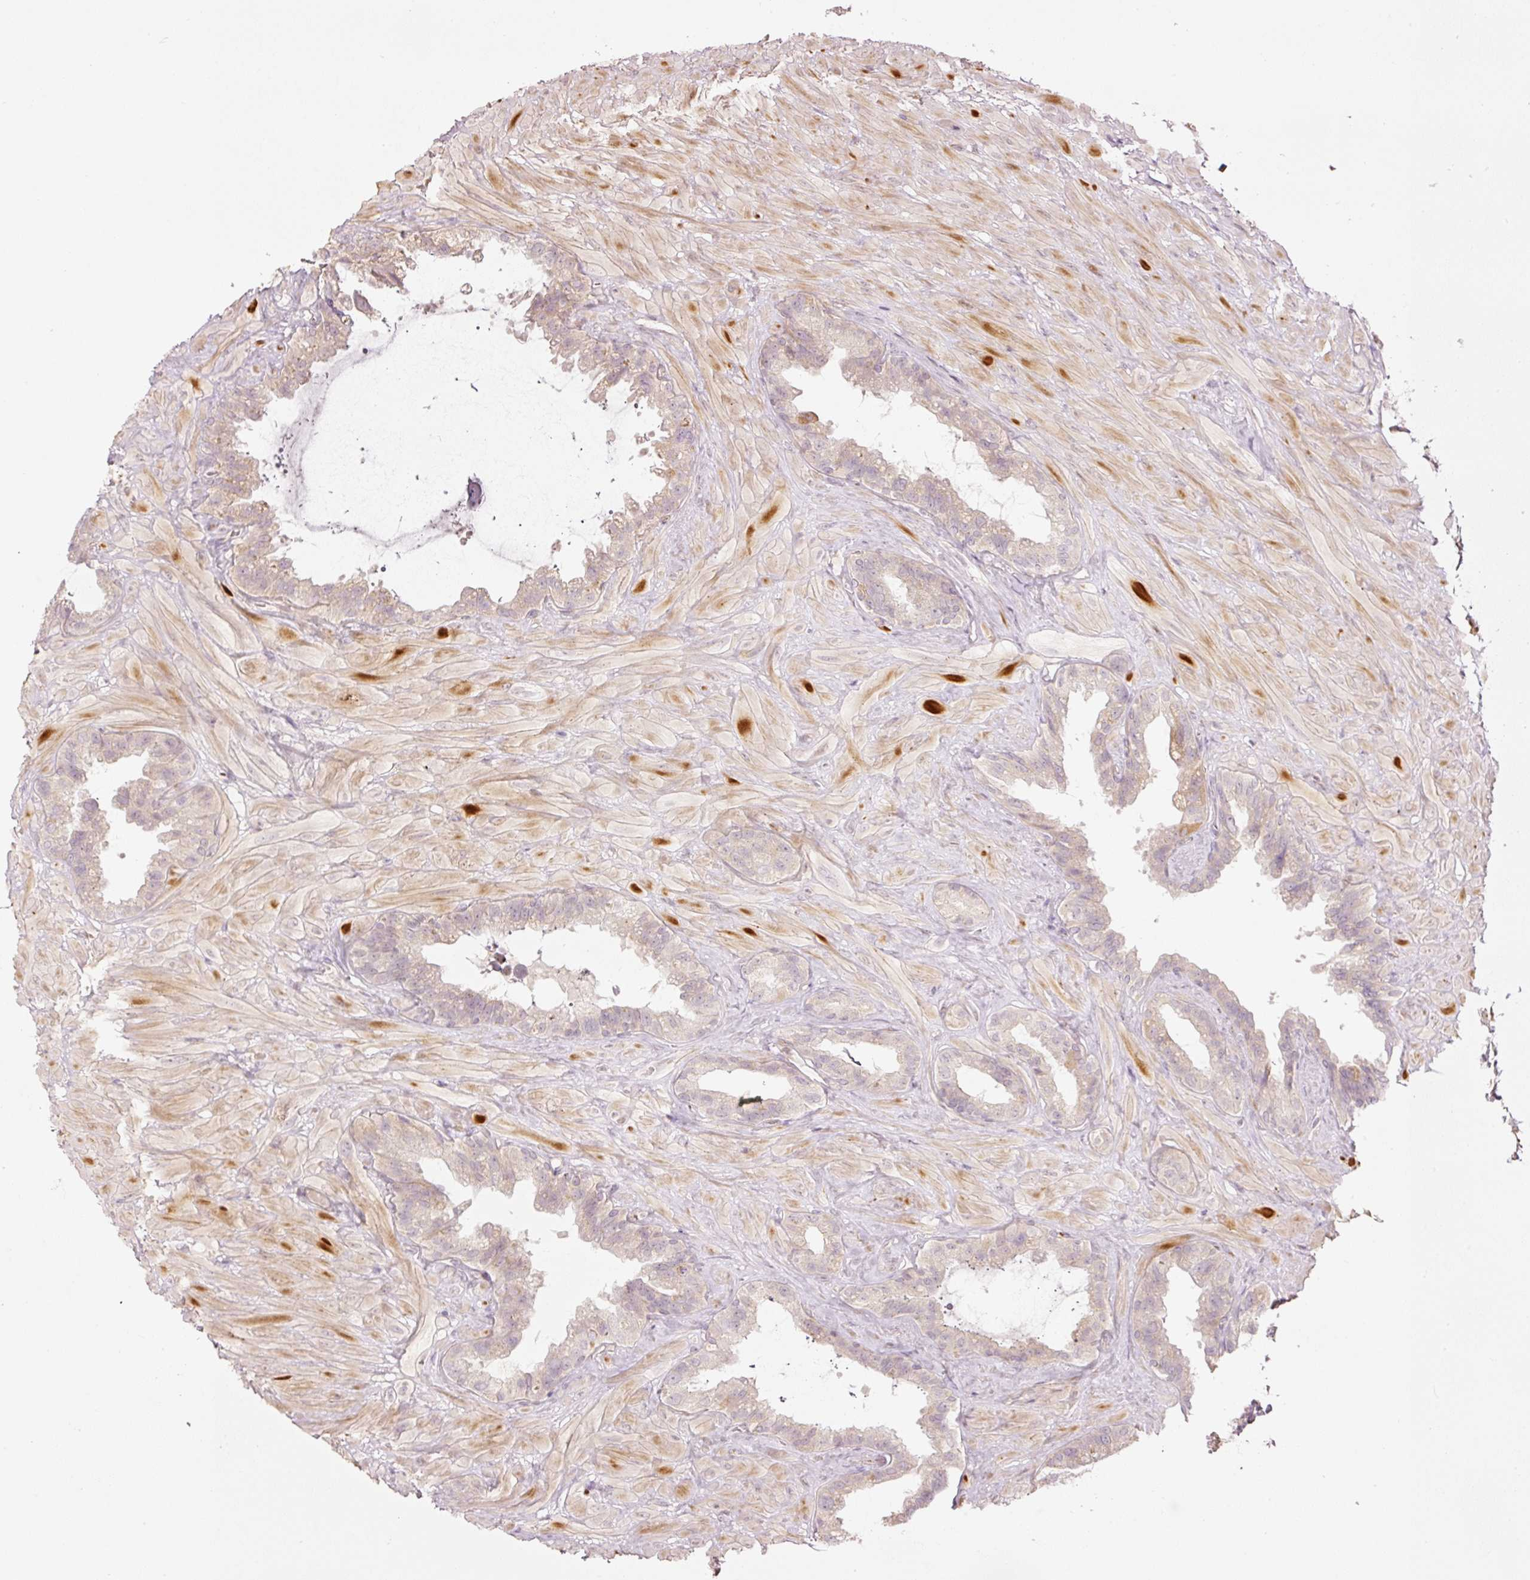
{"staining": {"intensity": "weak", "quantity": "25%-75%", "location": "cytoplasmic/membranous"}, "tissue": "seminal vesicle", "cell_type": "Glandular cells", "image_type": "normal", "snomed": [{"axis": "morphology", "description": "Normal tissue, NOS"}, {"axis": "topography", "description": "Seminal veicle"}, {"axis": "topography", "description": "Peripheral nerve tissue"}], "caption": "Seminal vesicle was stained to show a protein in brown. There is low levels of weak cytoplasmic/membranous staining in about 25%-75% of glandular cells. (brown staining indicates protein expression, while blue staining denotes nuclei).", "gene": "CDC20B", "patient": {"sex": "male", "age": 76}}